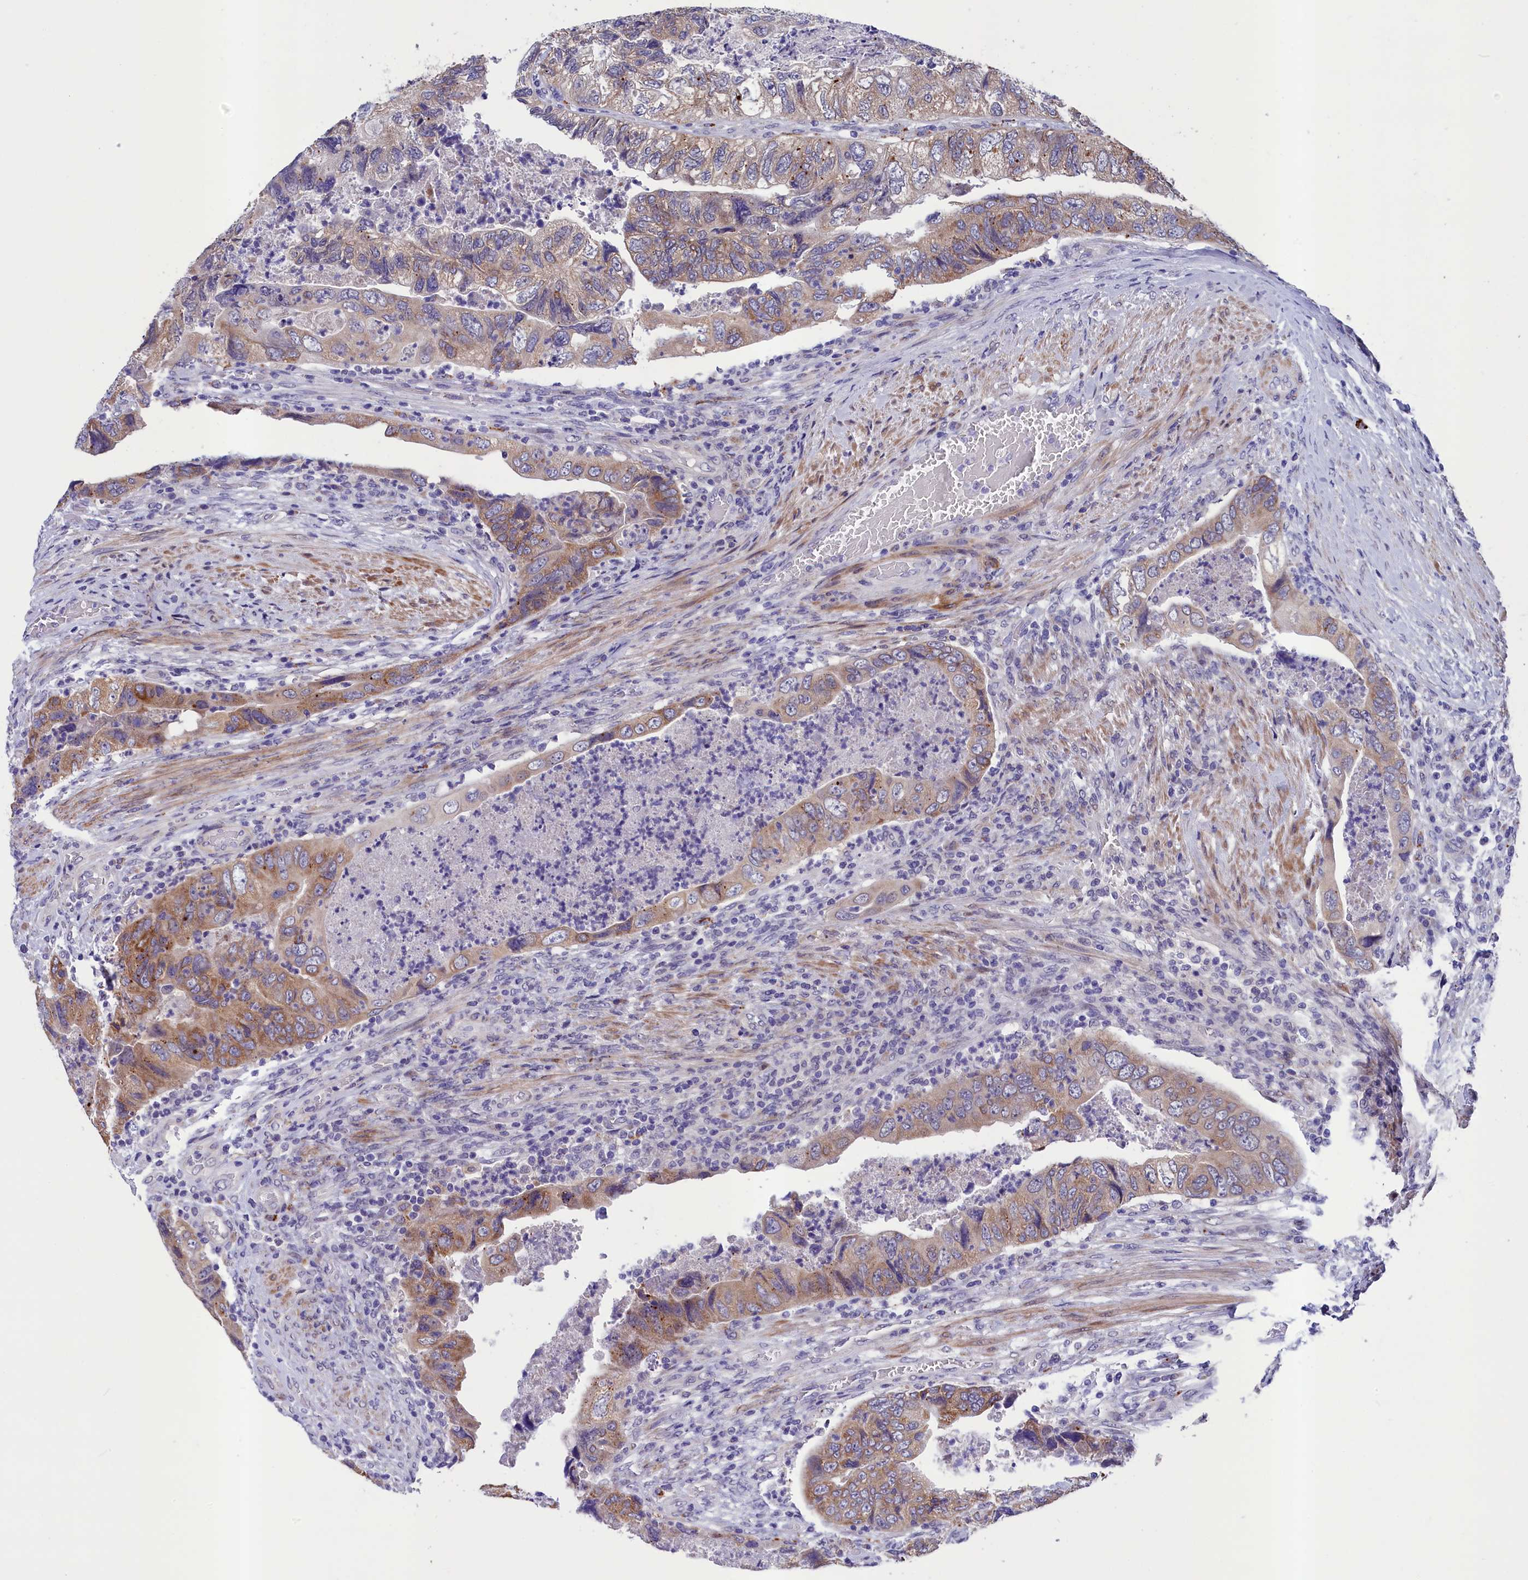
{"staining": {"intensity": "moderate", "quantity": ">75%", "location": "cytoplasmic/membranous"}, "tissue": "colorectal cancer", "cell_type": "Tumor cells", "image_type": "cancer", "snomed": [{"axis": "morphology", "description": "Adenocarcinoma, NOS"}, {"axis": "topography", "description": "Rectum"}], "caption": "Immunohistochemical staining of adenocarcinoma (colorectal) displays moderate cytoplasmic/membranous protein positivity in approximately >75% of tumor cells.", "gene": "SCD5", "patient": {"sex": "male", "age": 63}}